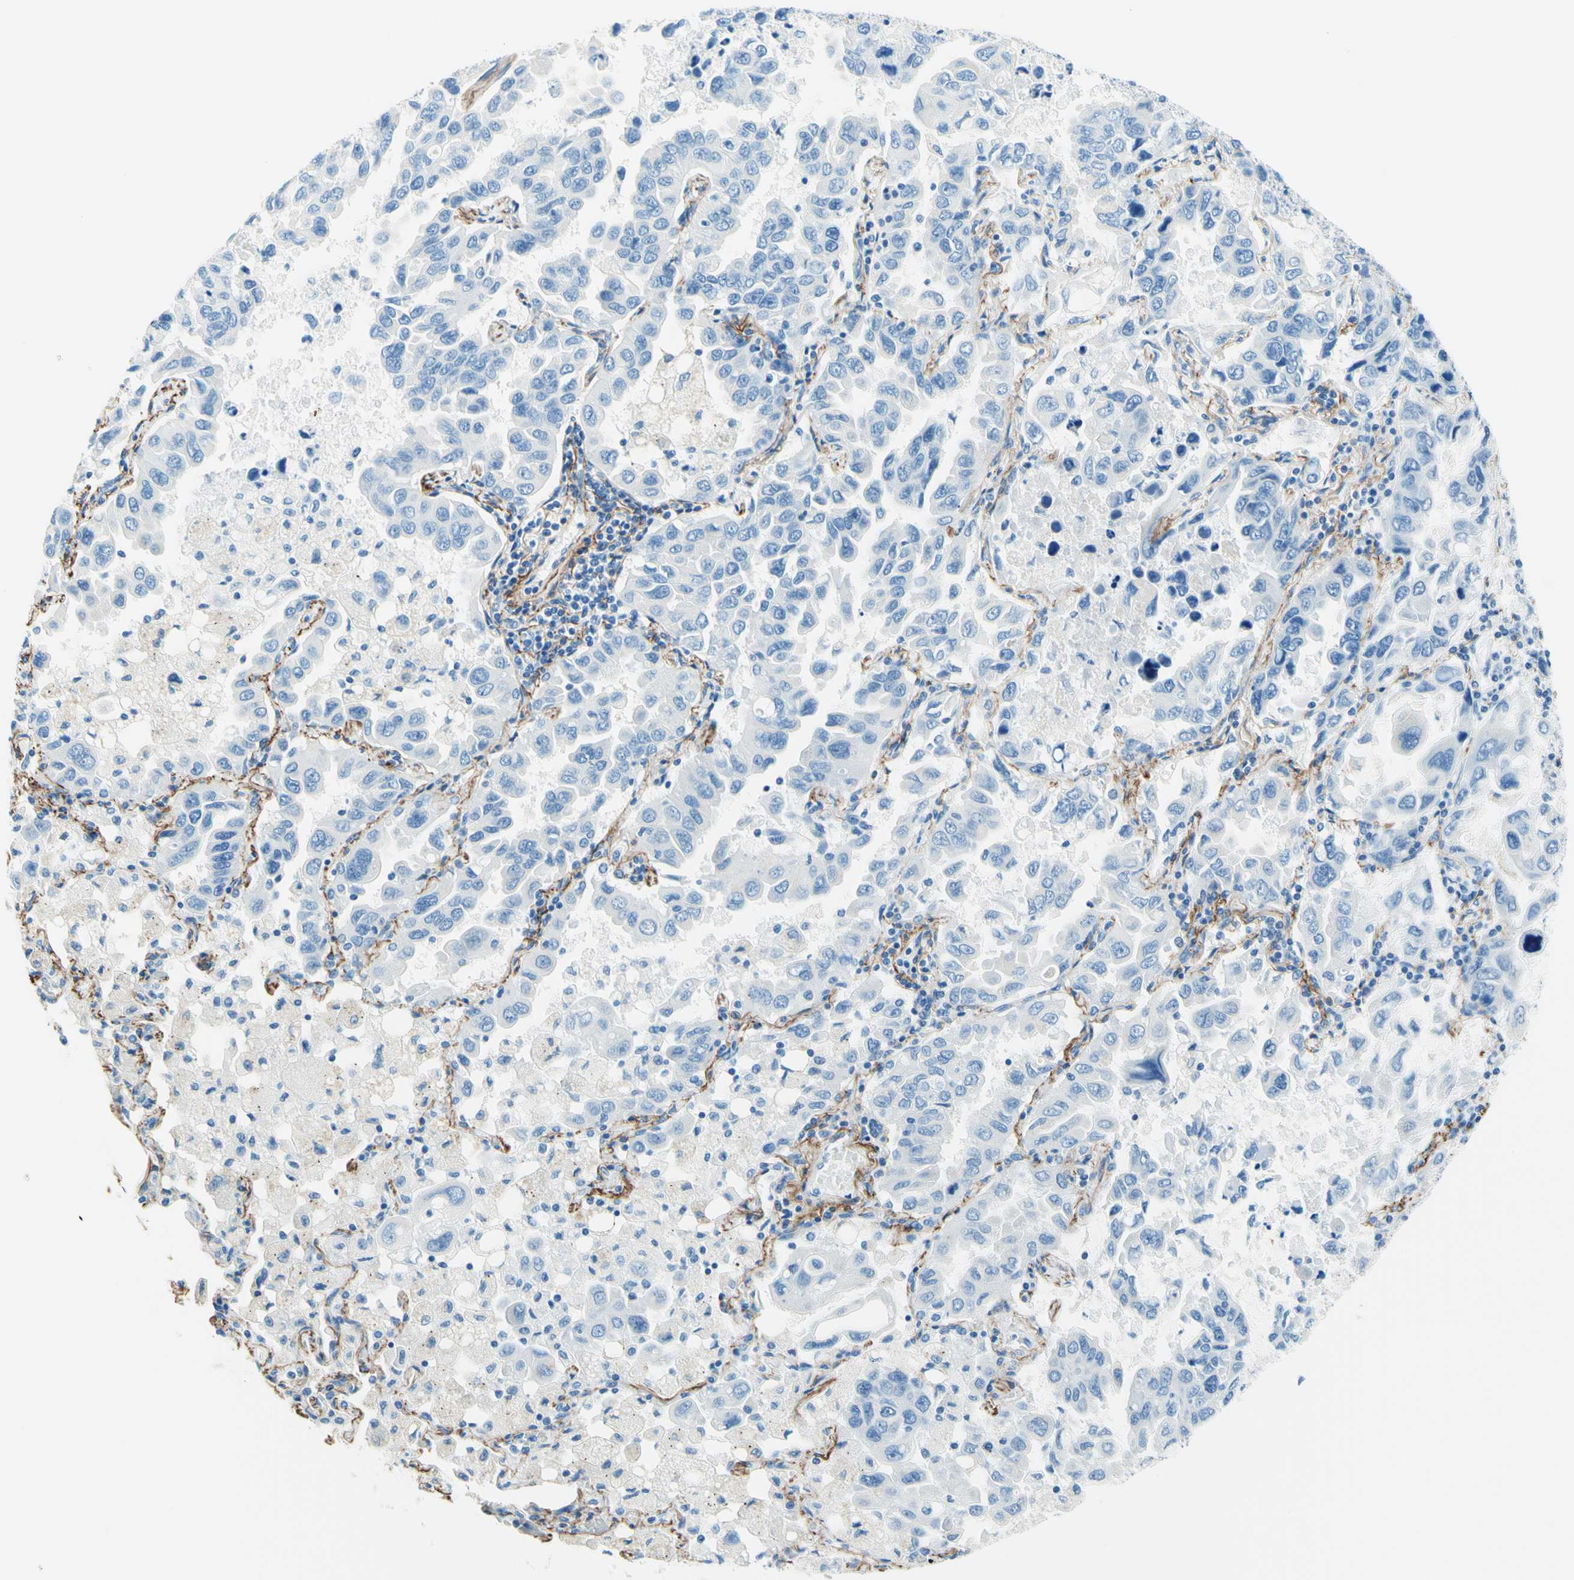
{"staining": {"intensity": "negative", "quantity": "none", "location": "none"}, "tissue": "lung cancer", "cell_type": "Tumor cells", "image_type": "cancer", "snomed": [{"axis": "morphology", "description": "Adenocarcinoma, NOS"}, {"axis": "topography", "description": "Lung"}], "caption": "Micrograph shows no protein expression in tumor cells of lung cancer (adenocarcinoma) tissue.", "gene": "MFAP5", "patient": {"sex": "male", "age": 64}}